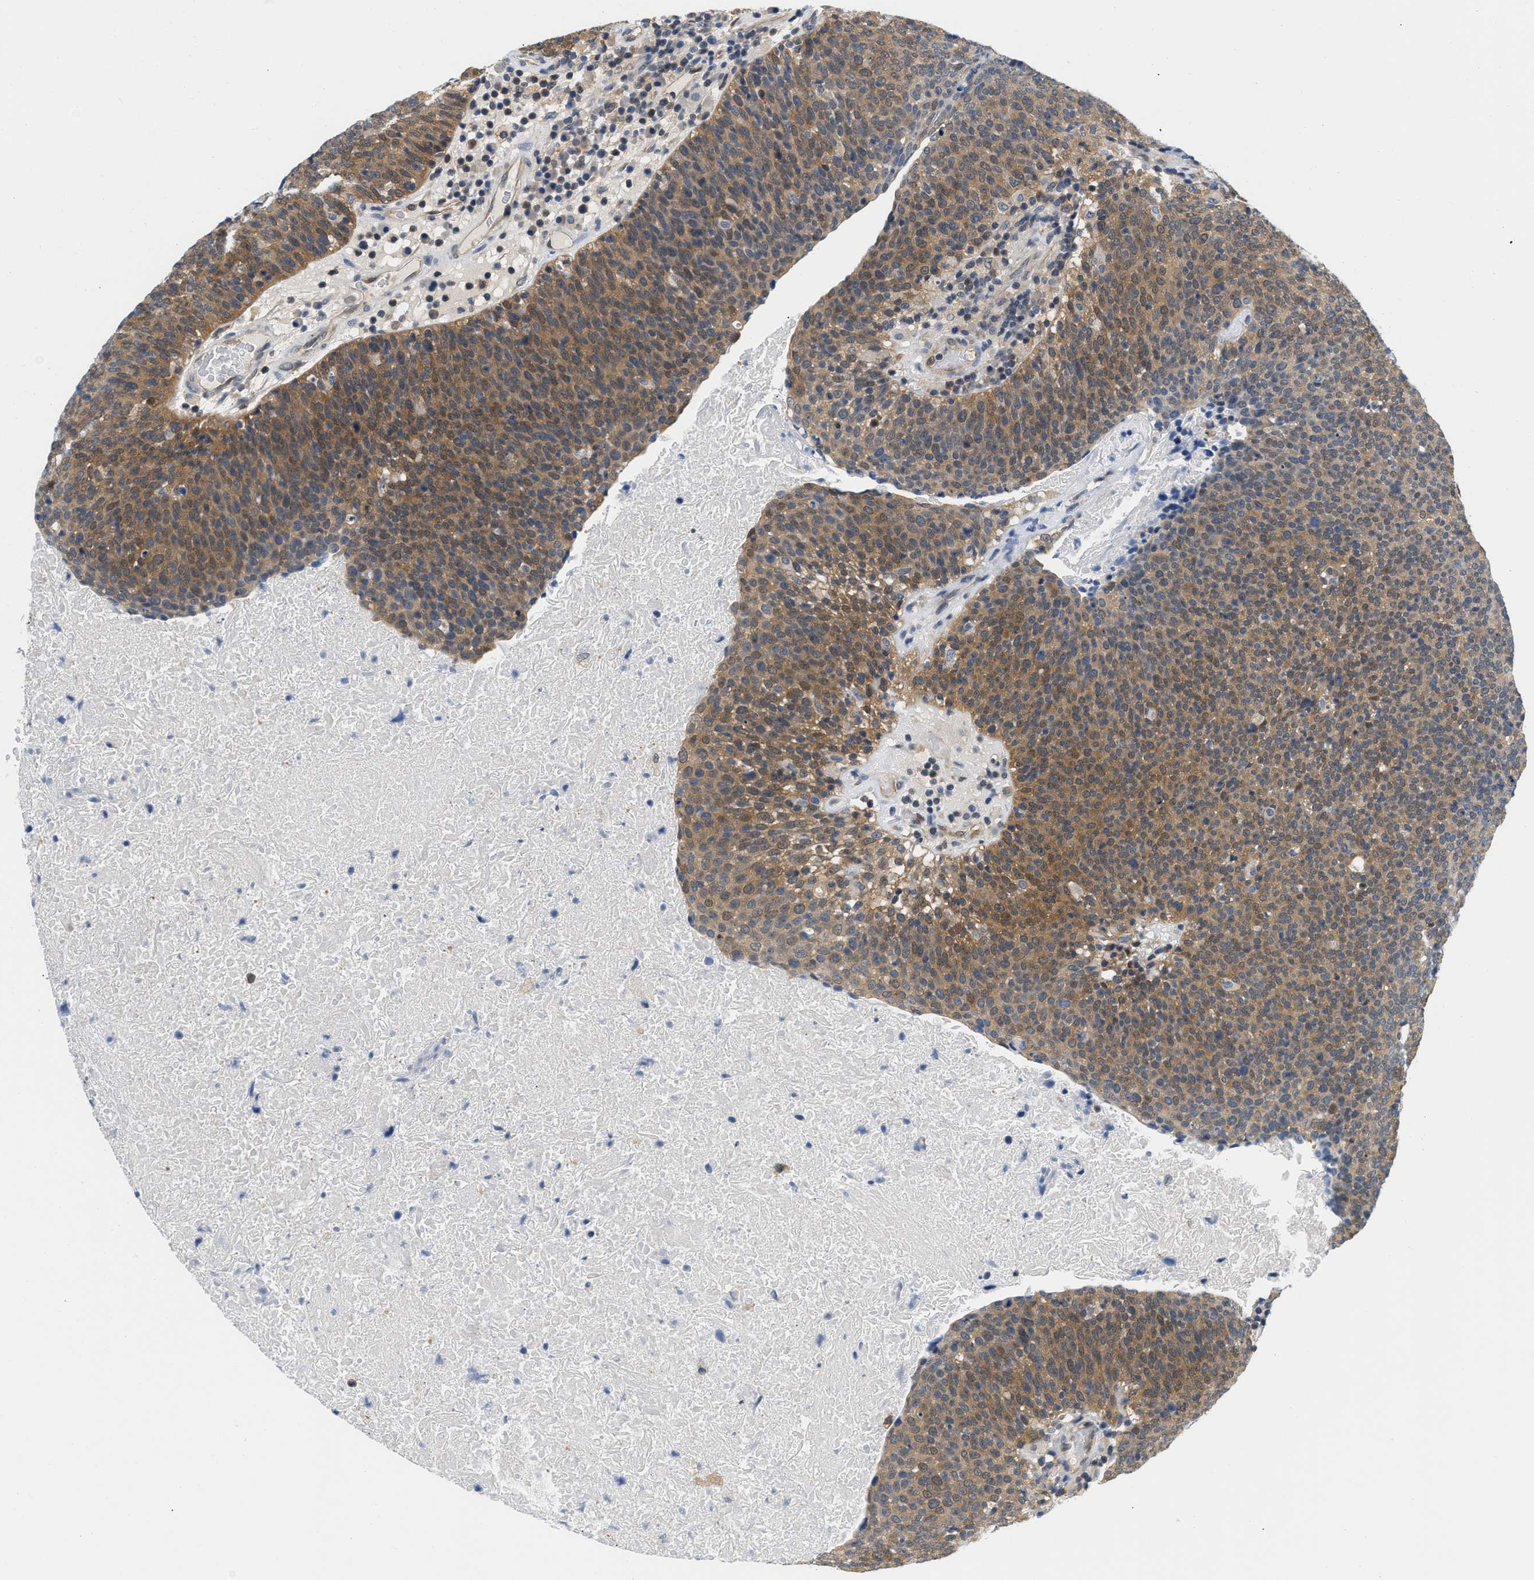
{"staining": {"intensity": "moderate", "quantity": ">75%", "location": "cytoplasmic/membranous,nuclear"}, "tissue": "head and neck cancer", "cell_type": "Tumor cells", "image_type": "cancer", "snomed": [{"axis": "morphology", "description": "Squamous cell carcinoma, NOS"}, {"axis": "morphology", "description": "Squamous cell carcinoma, metastatic, NOS"}, {"axis": "topography", "description": "Lymph node"}, {"axis": "topography", "description": "Head-Neck"}], "caption": "Human head and neck cancer stained for a protein (brown) demonstrates moderate cytoplasmic/membranous and nuclear positive staining in about >75% of tumor cells.", "gene": "EIF4EBP2", "patient": {"sex": "male", "age": 62}}